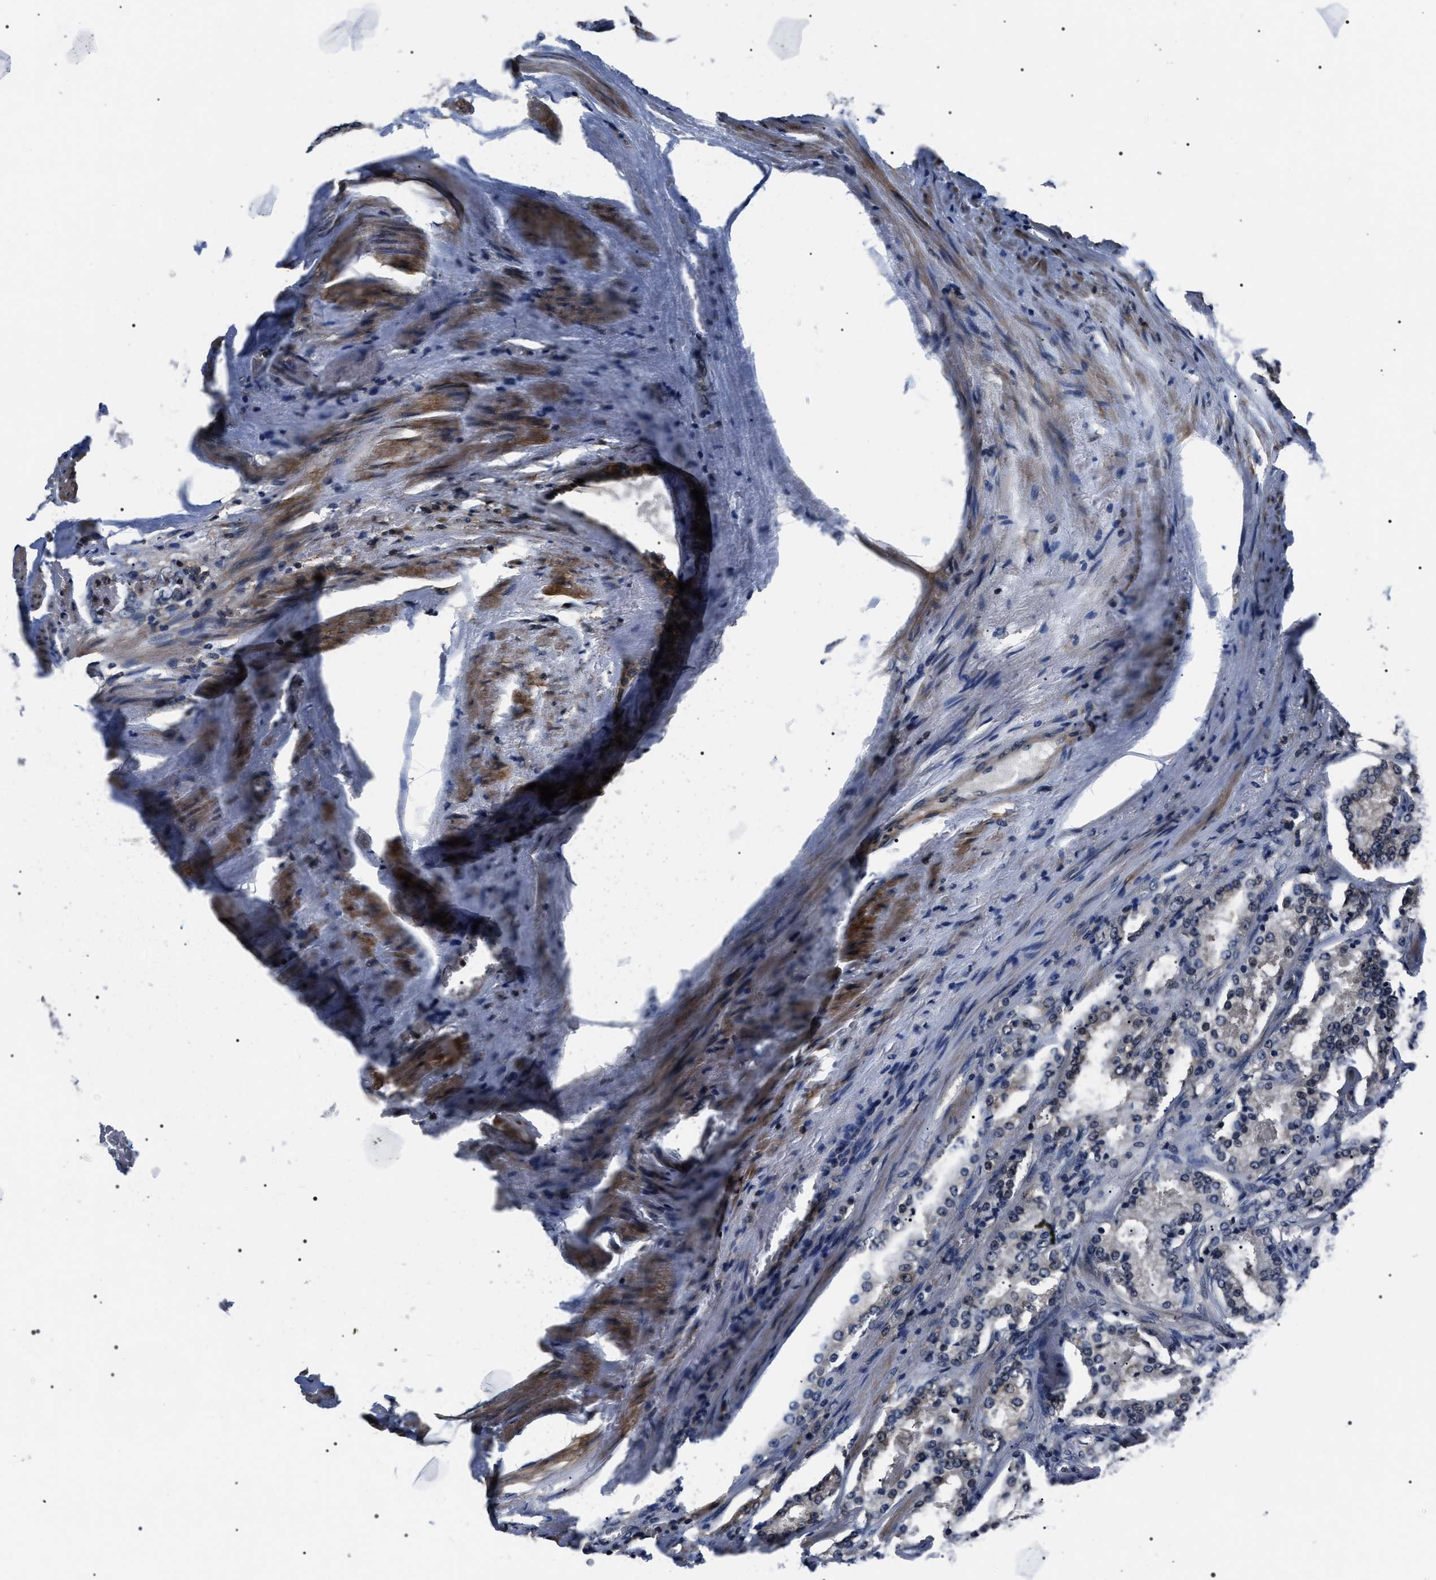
{"staining": {"intensity": "weak", "quantity": ">75%", "location": "cytoplasmic/membranous"}, "tissue": "prostate cancer", "cell_type": "Tumor cells", "image_type": "cancer", "snomed": [{"axis": "morphology", "description": "Adenocarcinoma, Medium grade"}, {"axis": "topography", "description": "Prostate"}], "caption": "Prostate cancer (adenocarcinoma (medium-grade)) was stained to show a protein in brown. There is low levels of weak cytoplasmic/membranous positivity in about >75% of tumor cells.", "gene": "SIPA1", "patient": {"sex": "male", "age": 72}}